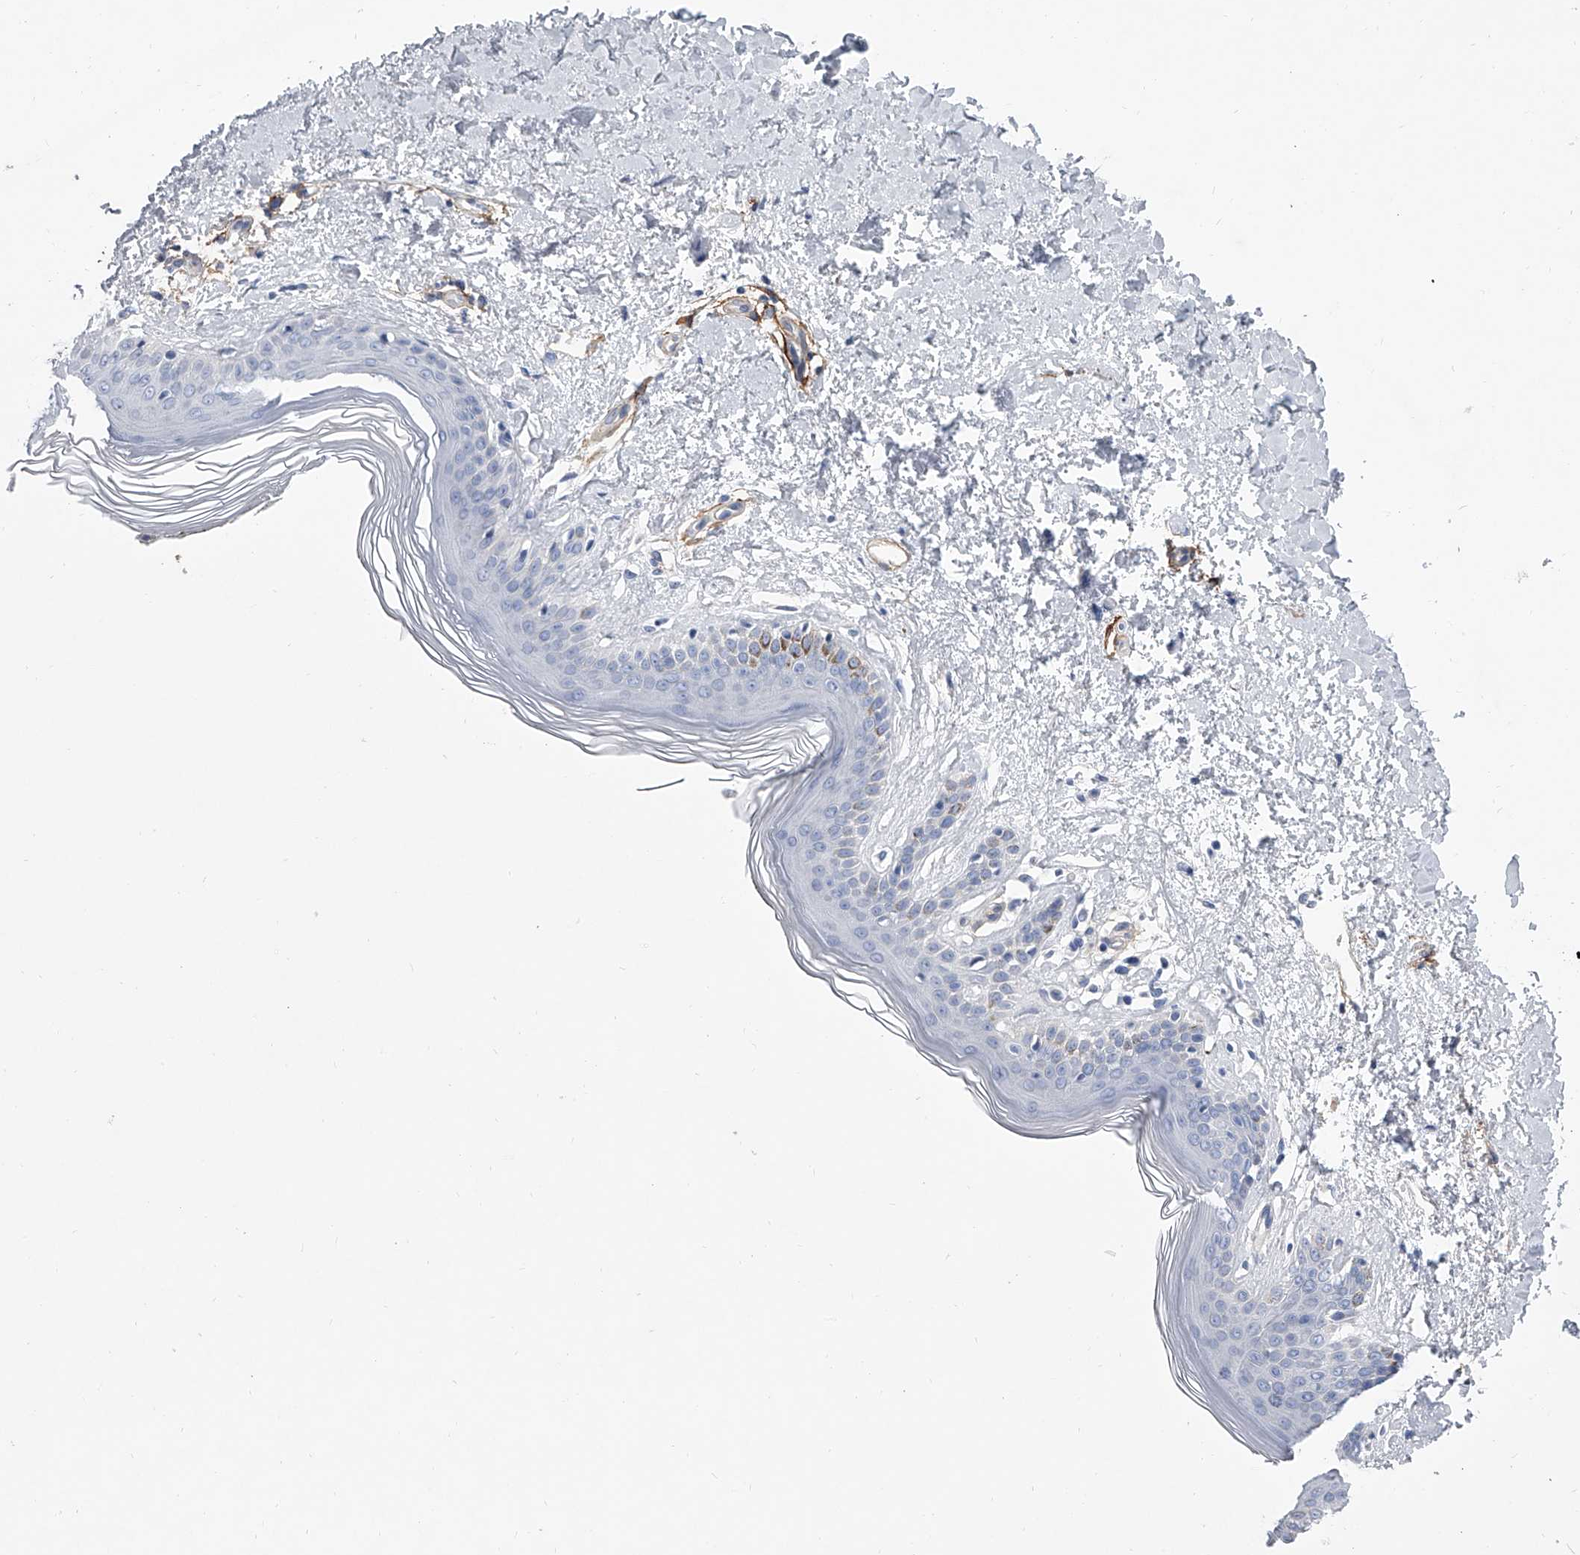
{"staining": {"intensity": "negative", "quantity": "none", "location": "none"}, "tissue": "skin", "cell_type": "Fibroblasts", "image_type": "normal", "snomed": [{"axis": "morphology", "description": "Normal tissue, NOS"}, {"axis": "topography", "description": "Skin"}], "caption": "This is a micrograph of IHC staining of normal skin, which shows no positivity in fibroblasts. (DAB (3,3'-diaminobenzidine) IHC, high magnification).", "gene": "ALG14", "patient": {"sex": "female", "age": 64}}